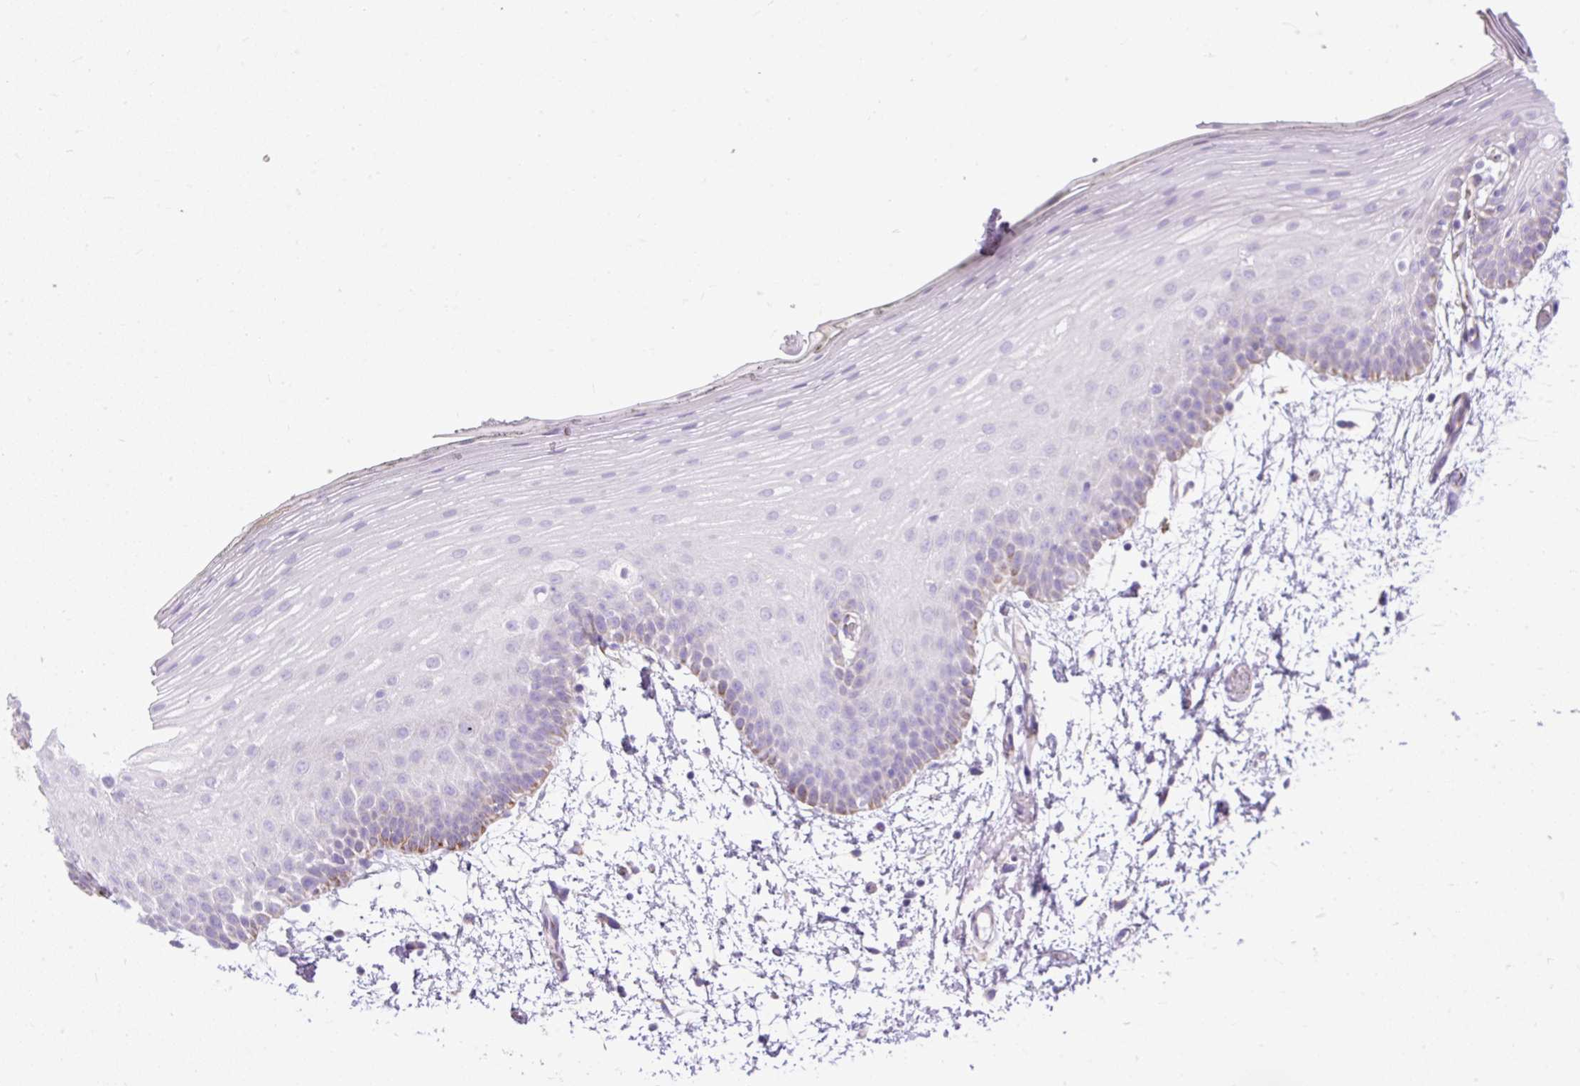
{"staining": {"intensity": "negative", "quantity": "none", "location": "none"}, "tissue": "oral mucosa", "cell_type": "Squamous epithelial cells", "image_type": "normal", "snomed": [{"axis": "morphology", "description": "Normal tissue, NOS"}, {"axis": "morphology", "description": "Squamous cell carcinoma, NOS"}, {"axis": "topography", "description": "Oral tissue"}, {"axis": "topography", "description": "Head-Neck"}], "caption": "The image exhibits no staining of squamous epithelial cells in normal oral mucosa.", "gene": "SYBU", "patient": {"sex": "female", "age": 81}}